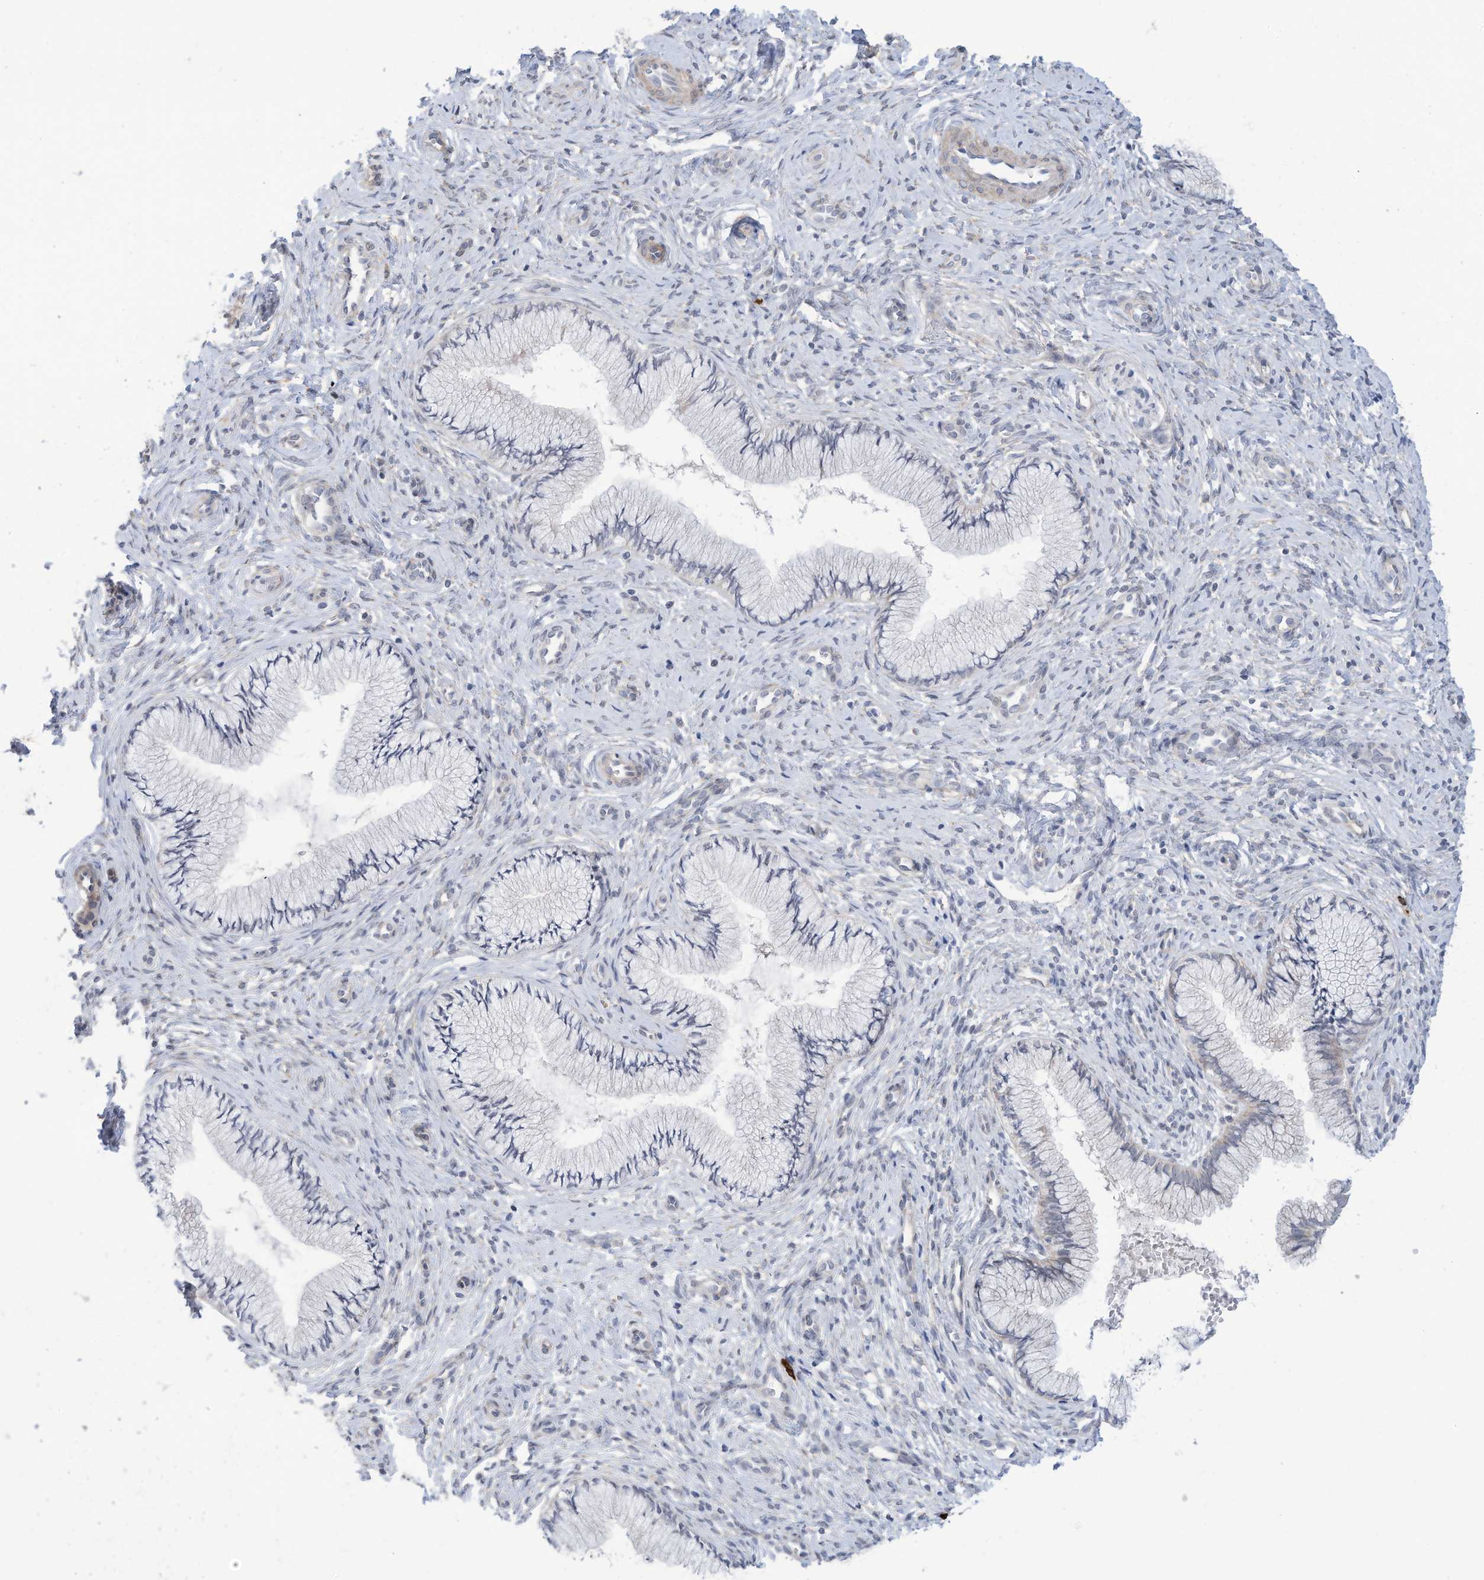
{"staining": {"intensity": "negative", "quantity": "none", "location": "none"}, "tissue": "cervix", "cell_type": "Glandular cells", "image_type": "normal", "snomed": [{"axis": "morphology", "description": "Normal tissue, NOS"}, {"axis": "topography", "description": "Cervix"}], "caption": "IHC image of benign human cervix stained for a protein (brown), which demonstrates no staining in glandular cells.", "gene": "ZNF292", "patient": {"sex": "female", "age": 27}}